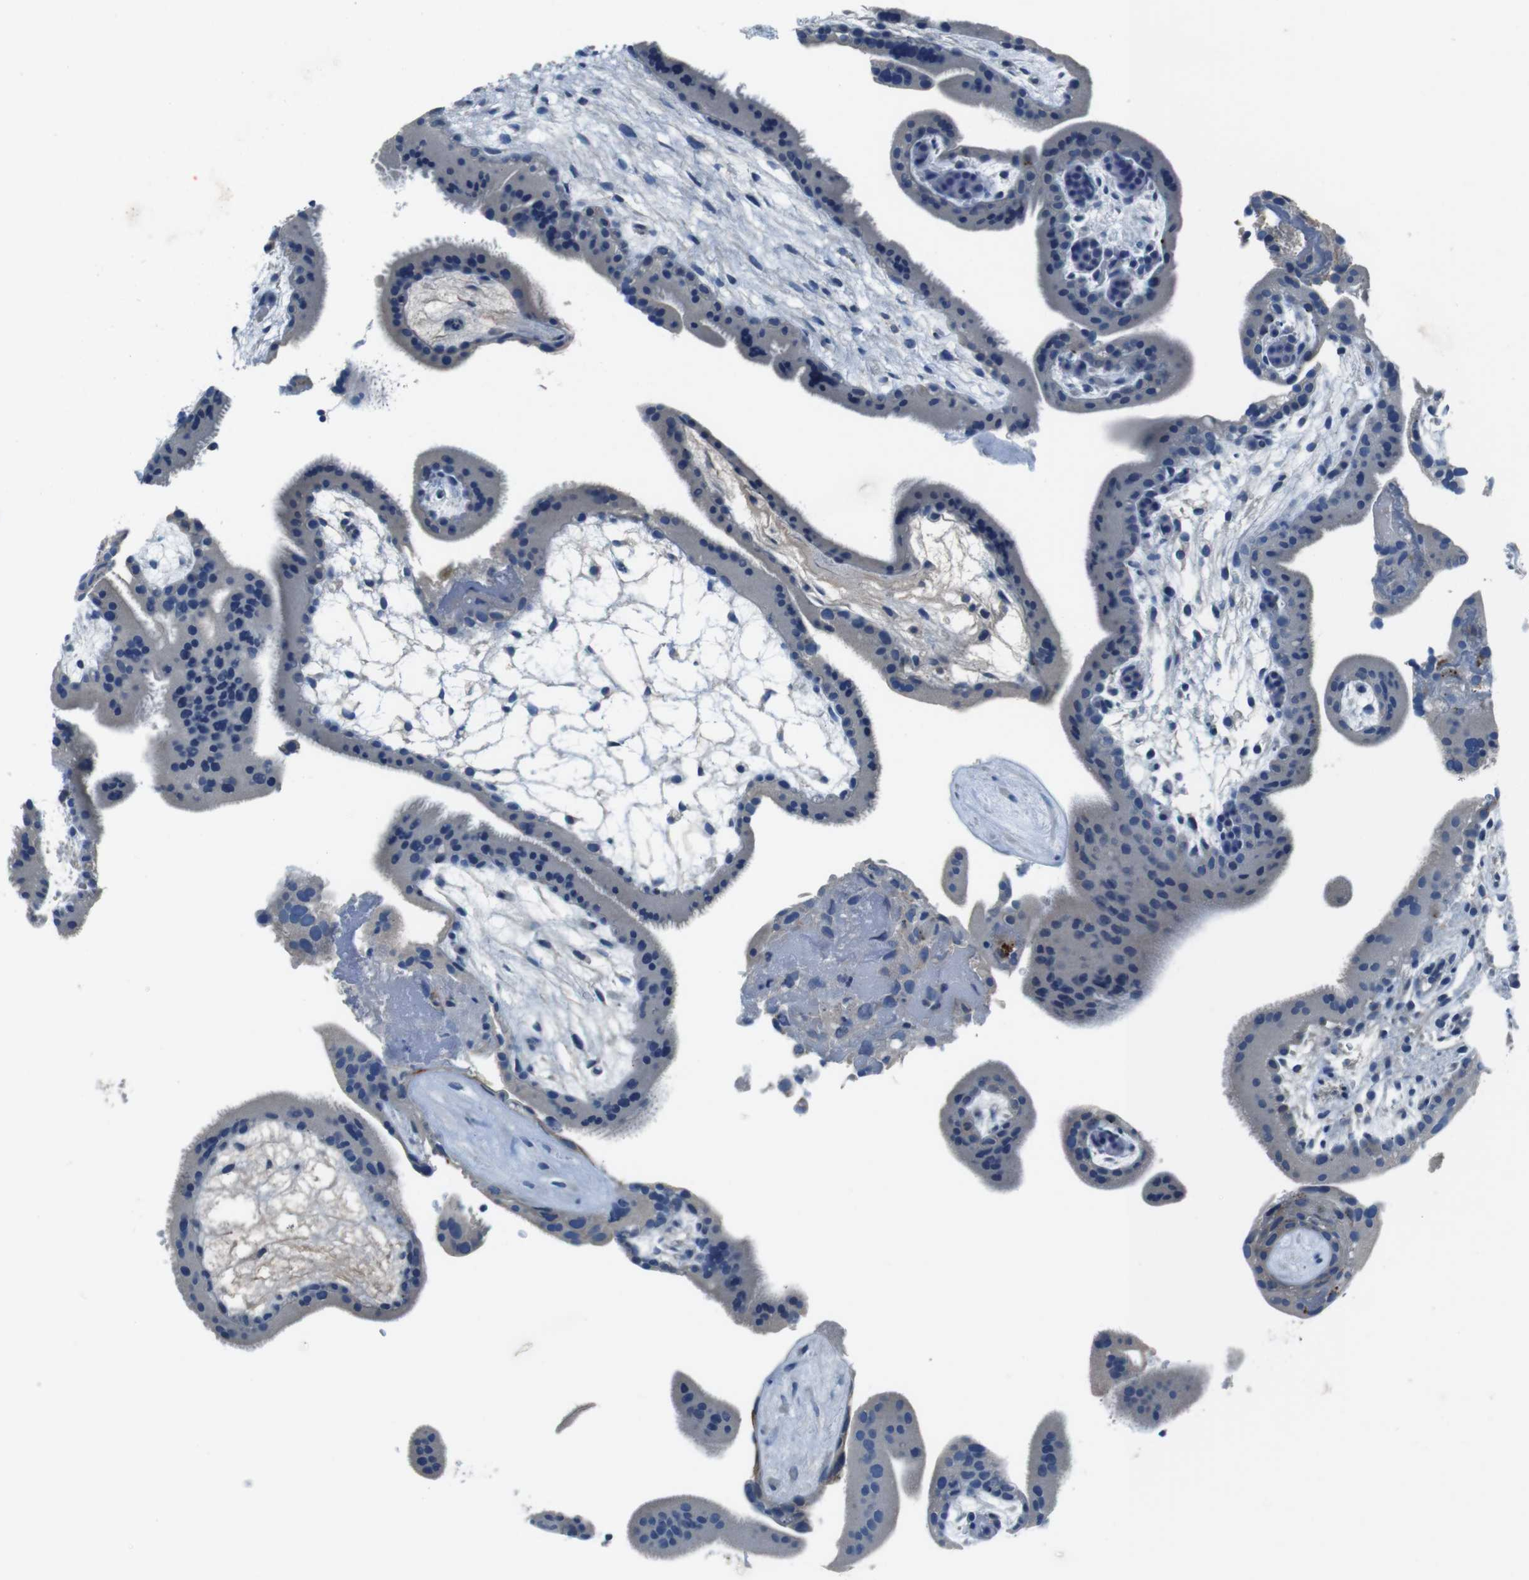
{"staining": {"intensity": "negative", "quantity": "none", "location": "none"}, "tissue": "placenta", "cell_type": "Trophoblastic cells", "image_type": "normal", "snomed": [{"axis": "morphology", "description": "Normal tissue, NOS"}, {"axis": "topography", "description": "Placenta"}], "caption": "High magnification brightfield microscopy of benign placenta stained with DAB (brown) and counterstained with hematoxylin (blue): trophoblastic cells show no significant positivity. (DAB immunohistochemistry with hematoxylin counter stain).", "gene": "TULP3", "patient": {"sex": "female", "age": 19}}